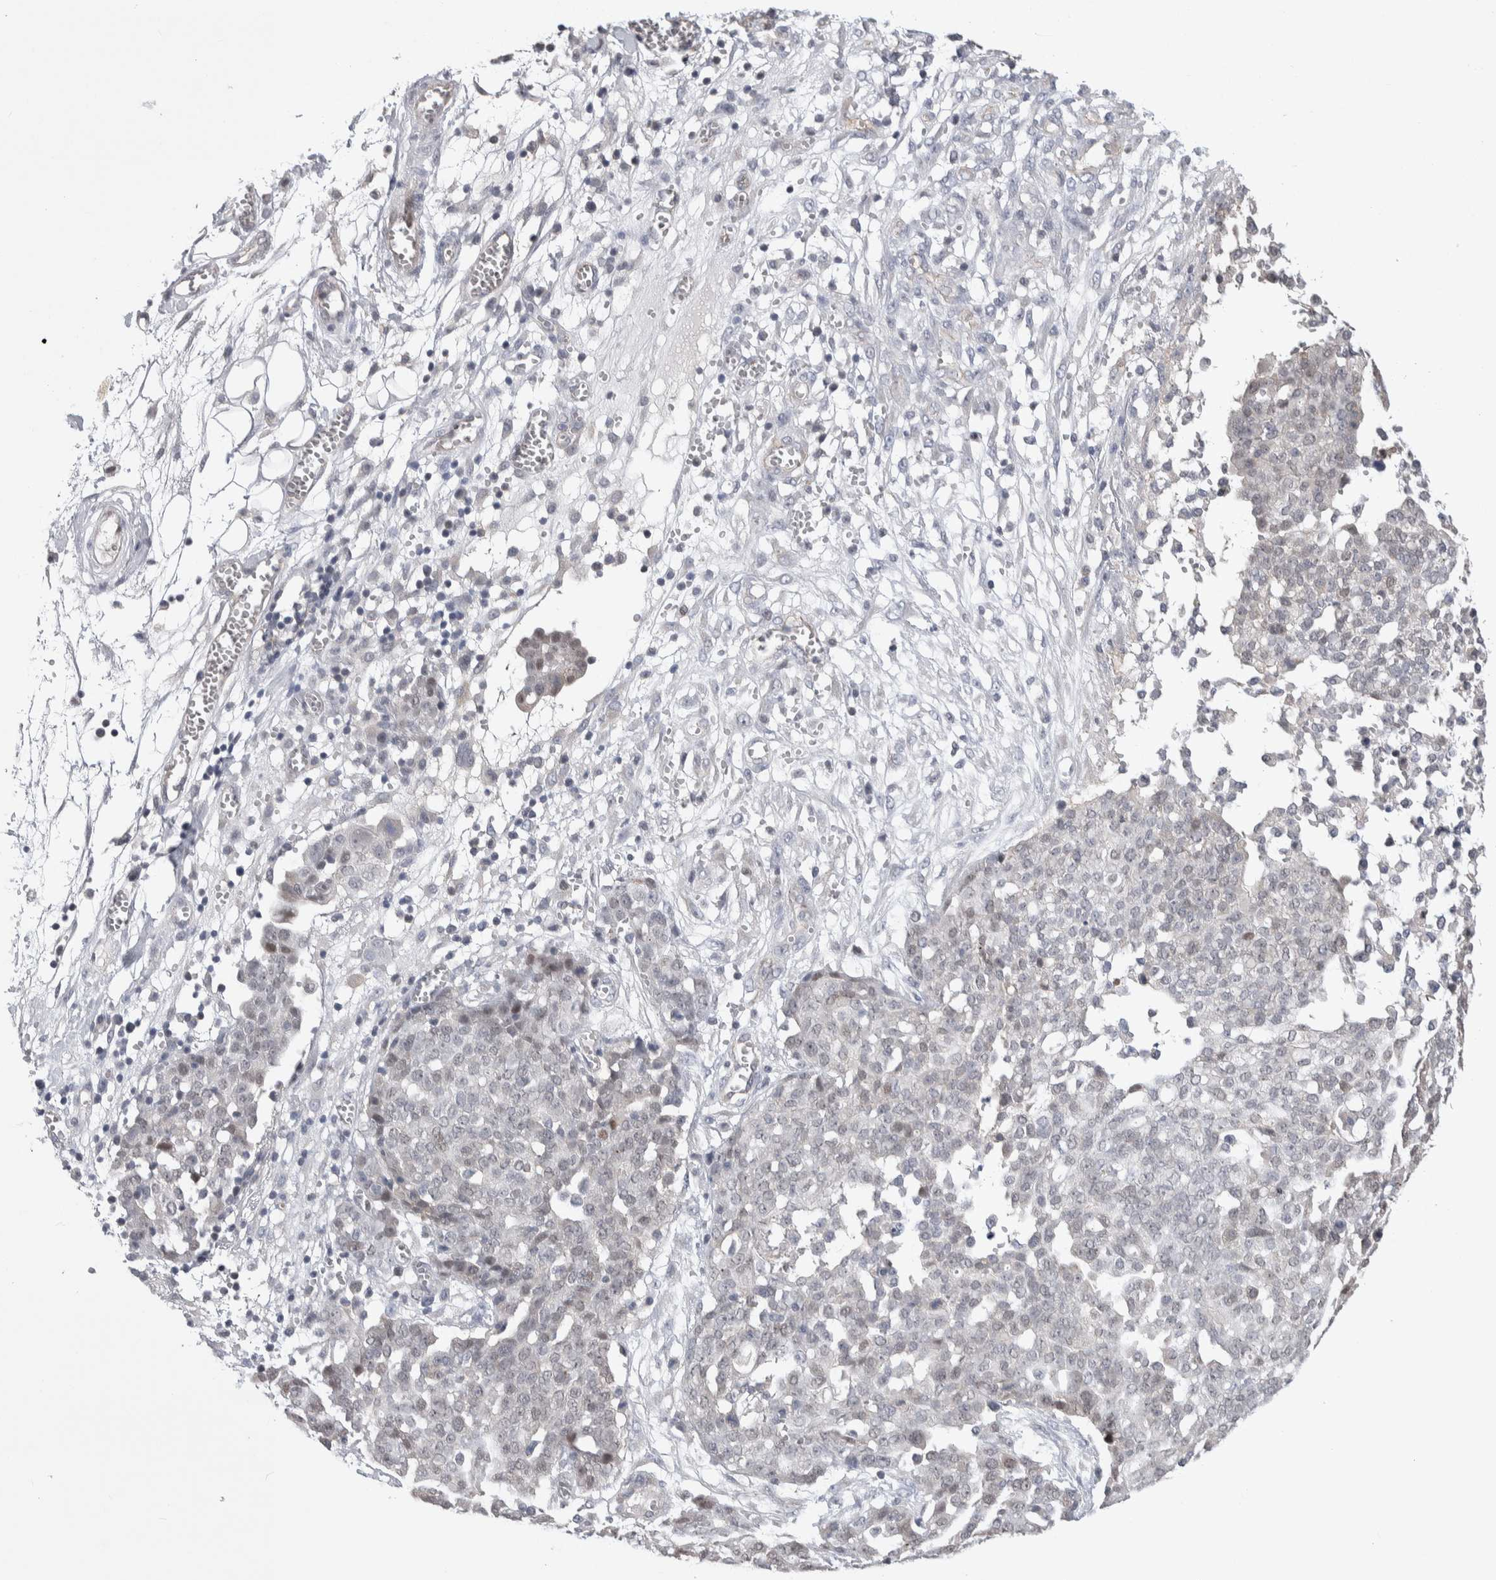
{"staining": {"intensity": "weak", "quantity": "<25%", "location": "nuclear"}, "tissue": "ovarian cancer", "cell_type": "Tumor cells", "image_type": "cancer", "snomed": [{"axis": "morphology", "description": "Cystadenocarcinoma, serous, NOS"}, {"axis": "topography", "description": "Soft tissue"}, {"axis": "topography", "description": "Ovary"}], "caption": "The histopathology image exhibits no staining of tumor cells in ovarian cancer. (Immunohistochemistry, brightfield microscopy, high magnification).", "gene": "ZBTB49", "patient": {"sex": "female", "age": 57}}